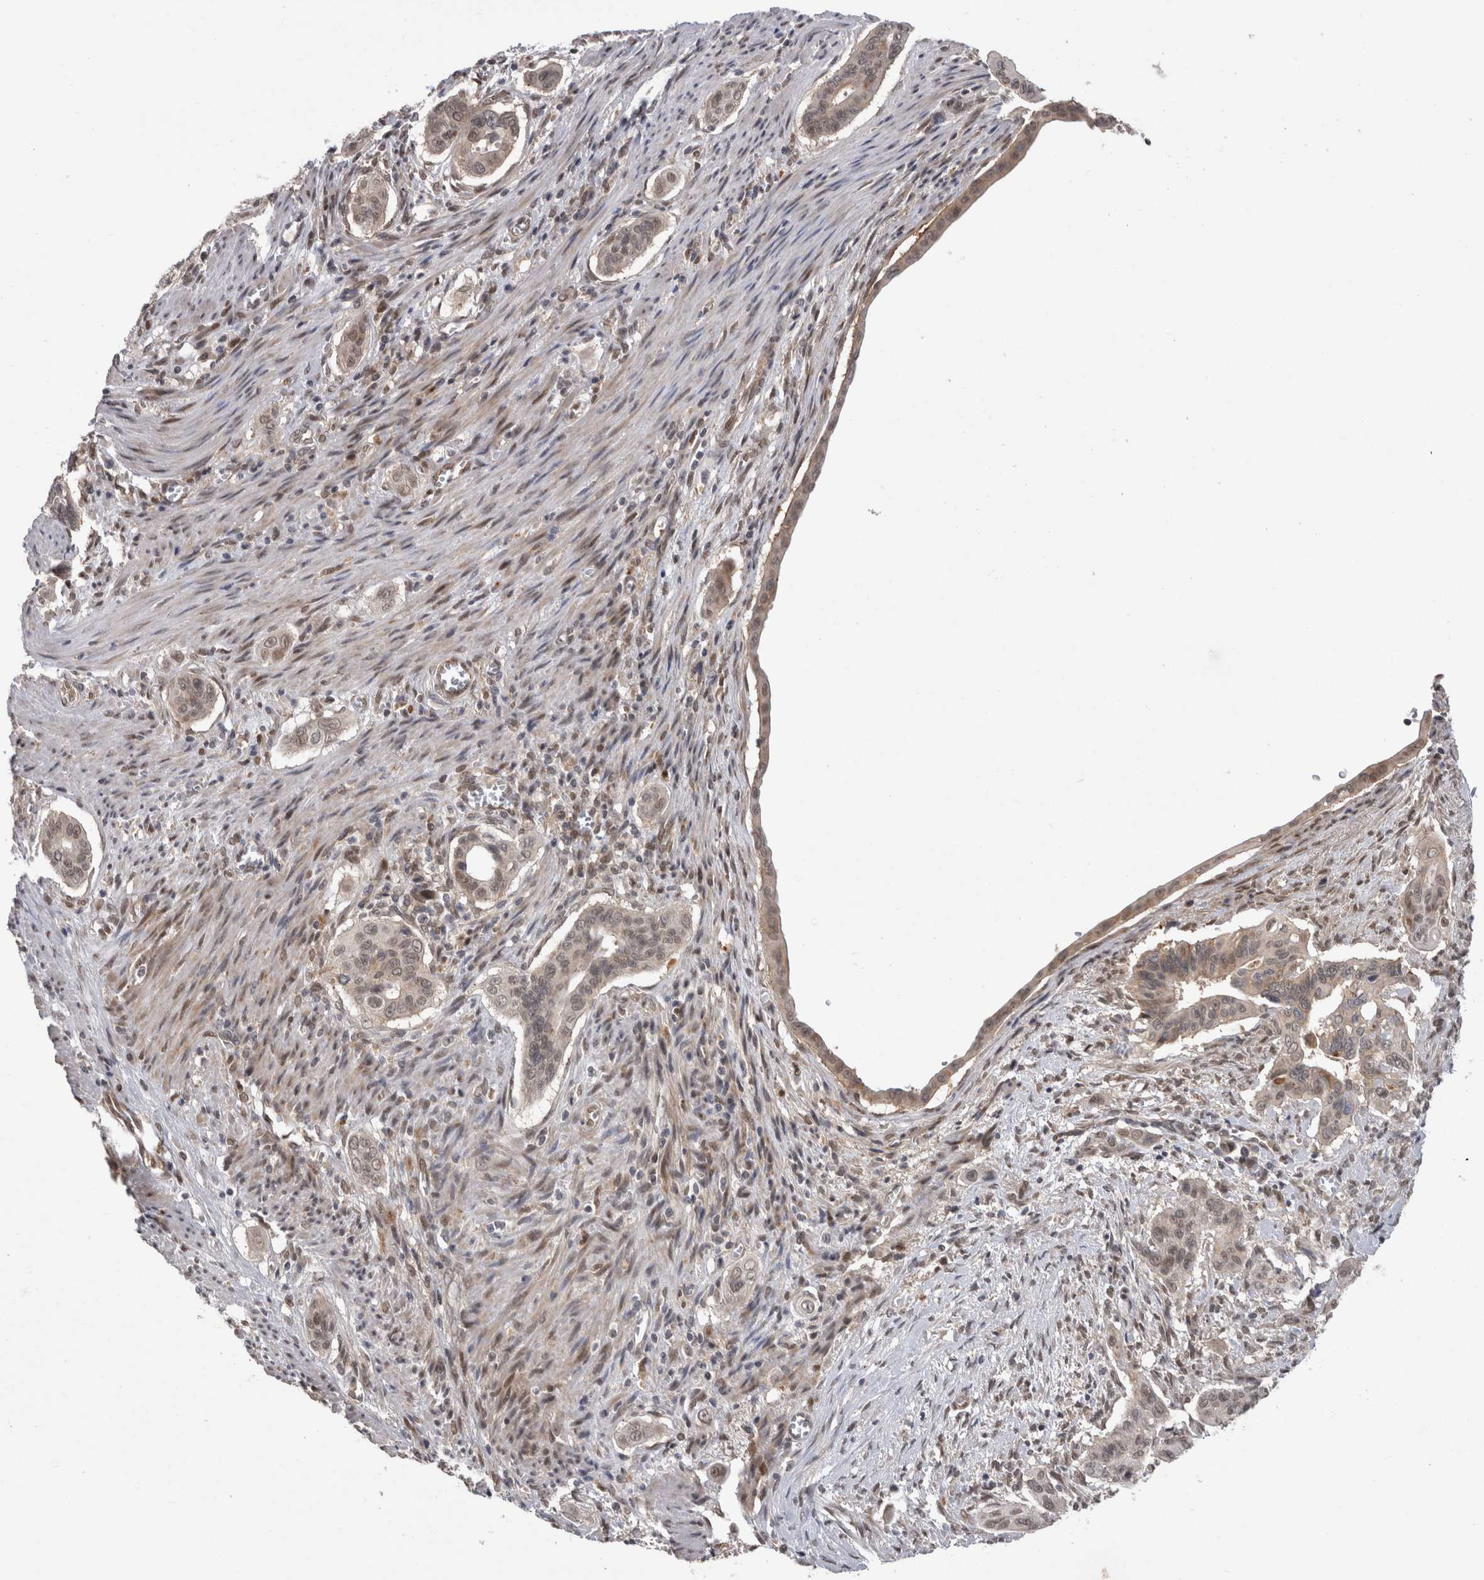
{"staining": {"intensity": "weak", "quantity": "25%-75%", "location": "nuclear"}, "tissue": "pancreatic cancer", "cell_type": "Tumor cells", "image_type": "cancer", "snomed": [{"axis": "morphology", "description": "Adenocarcinoma, NOS"}, {"axis": "topography", "description": "Pancreas"}], "caption": "An image of pancreatic adenocarcinoma stained for a protein reveals weak nuclear brown staining in tumor cells.", "gene": "MTBP", "patient": {"sex": "male", "age": 77}}